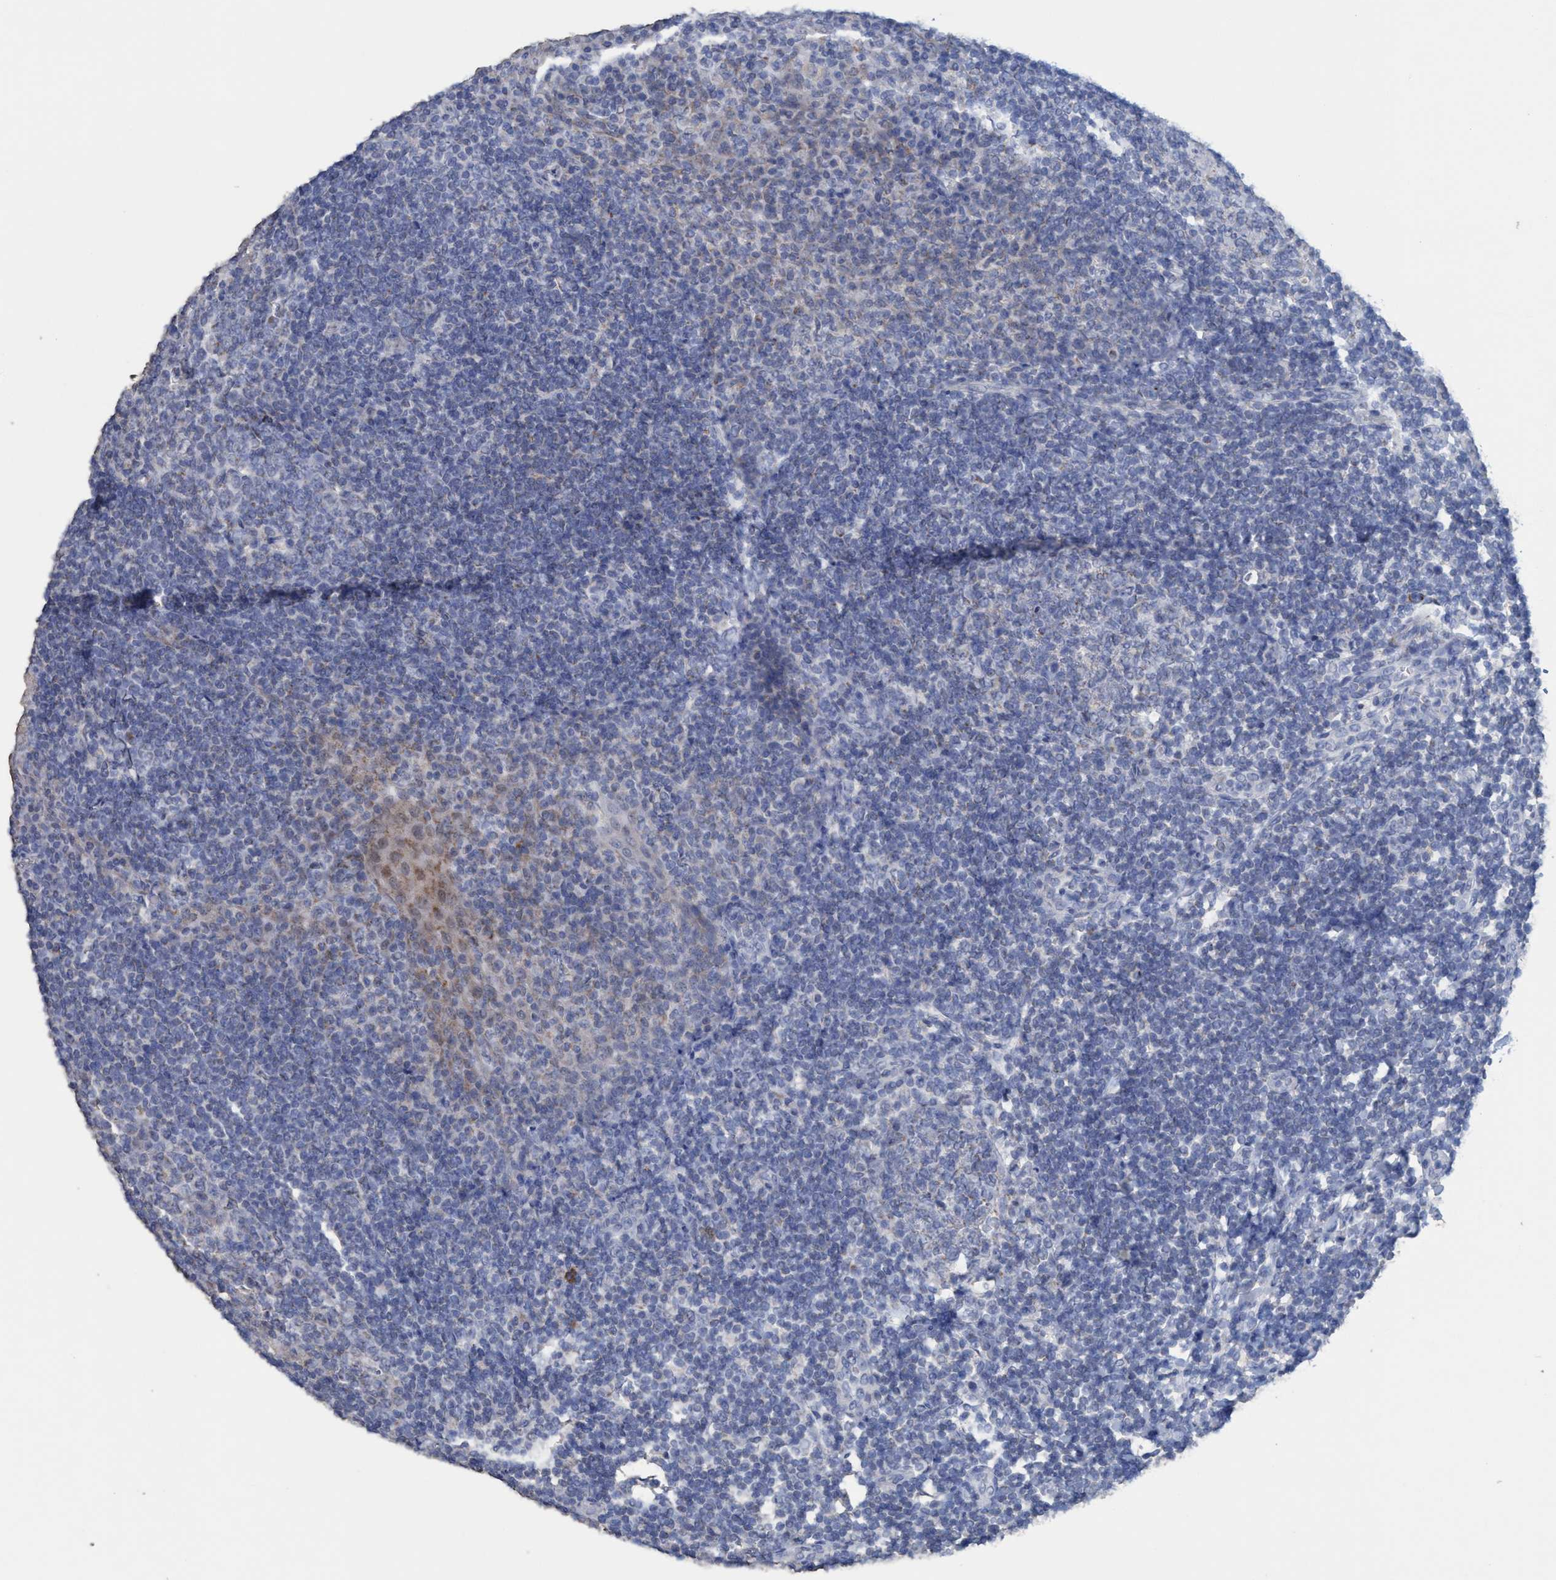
{"staining": {"intensity": "weak", "quantity": "25%-75%", "location": "cytoplasmic/membranous"}, "tissue": "tonsil", "cell_type": "Germinal center cells", "image_type": "normal", "snomed": [{"axis": "morphology", "description": "Normal tissue, NOS"}, {"axis": "topography", "description": "Tonsil"}], "caption": "Protein analysis of normal tonsil demonstrates weak cytoplasmic/membranous positivity in approximately 25%-75% of germinal center cells. Using DAB (3,3'-diaminobenzidine) (brown) and hematoxylin (blue) stains, captured at high magnification using brightfield microscopy.", "gene": "RSAD1", "patient": {"sex": "male", "age": 31}}